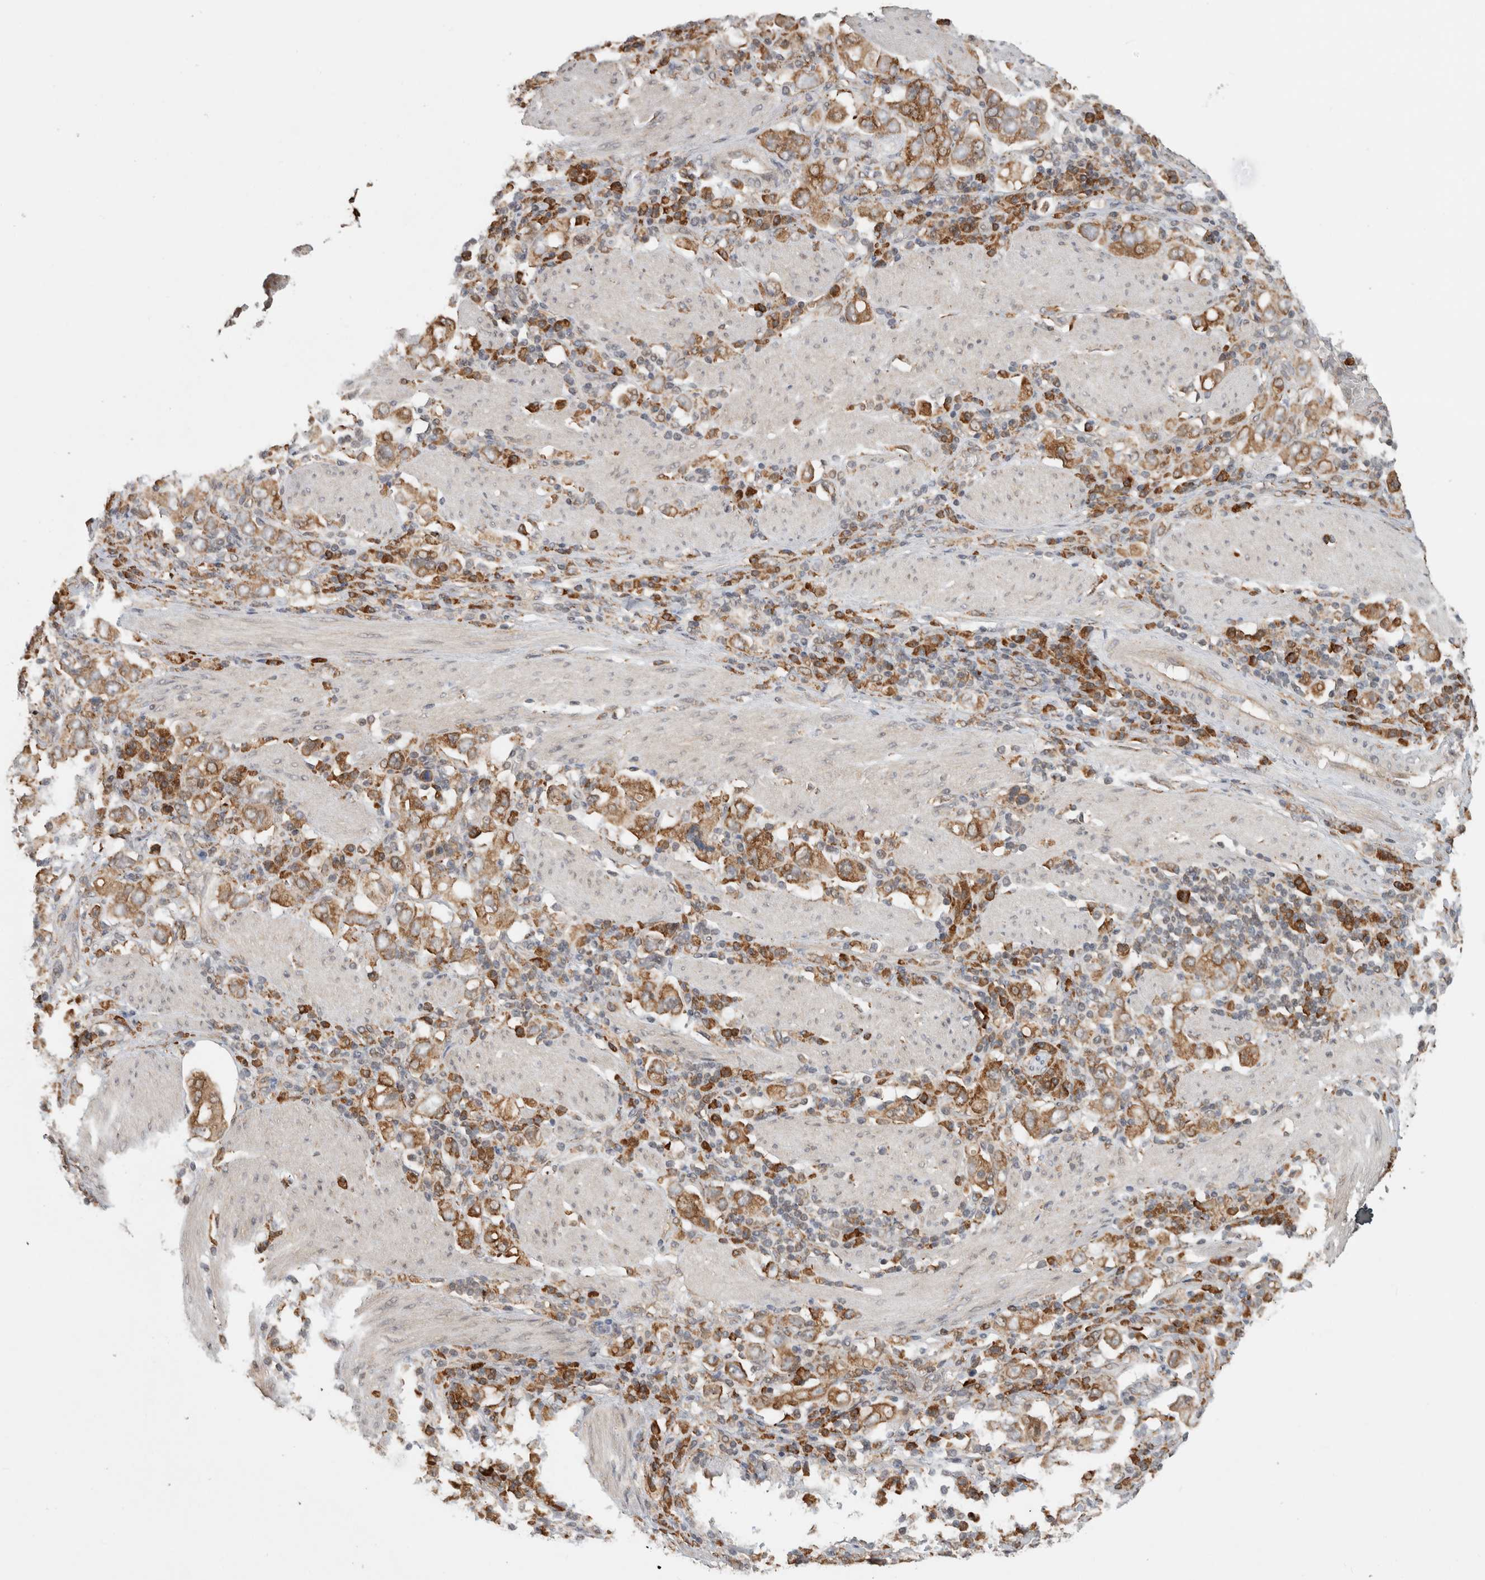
{"staining": {"intensity": "moderate", "quantity": ">75%", "location": "cytoplasmic/membranous"}, "tissue": "stomach cancer", "cell_type": "Tumor cells", "image_type": "cancer", "snomed": [{"axis": "morphology", "description": "Adenocarcinoma, NOS"}, {"axis": "topography", "description": "Stomach, upper"}], "caption": "Immunohistochemical staining of stomach cancer demonstrates medium levels of moderate cytoplasmic/membranous expression in approximately >75% of tumor cells.", "gene": "MS4A7", "patient": {"sex": "male", "age": 62}}